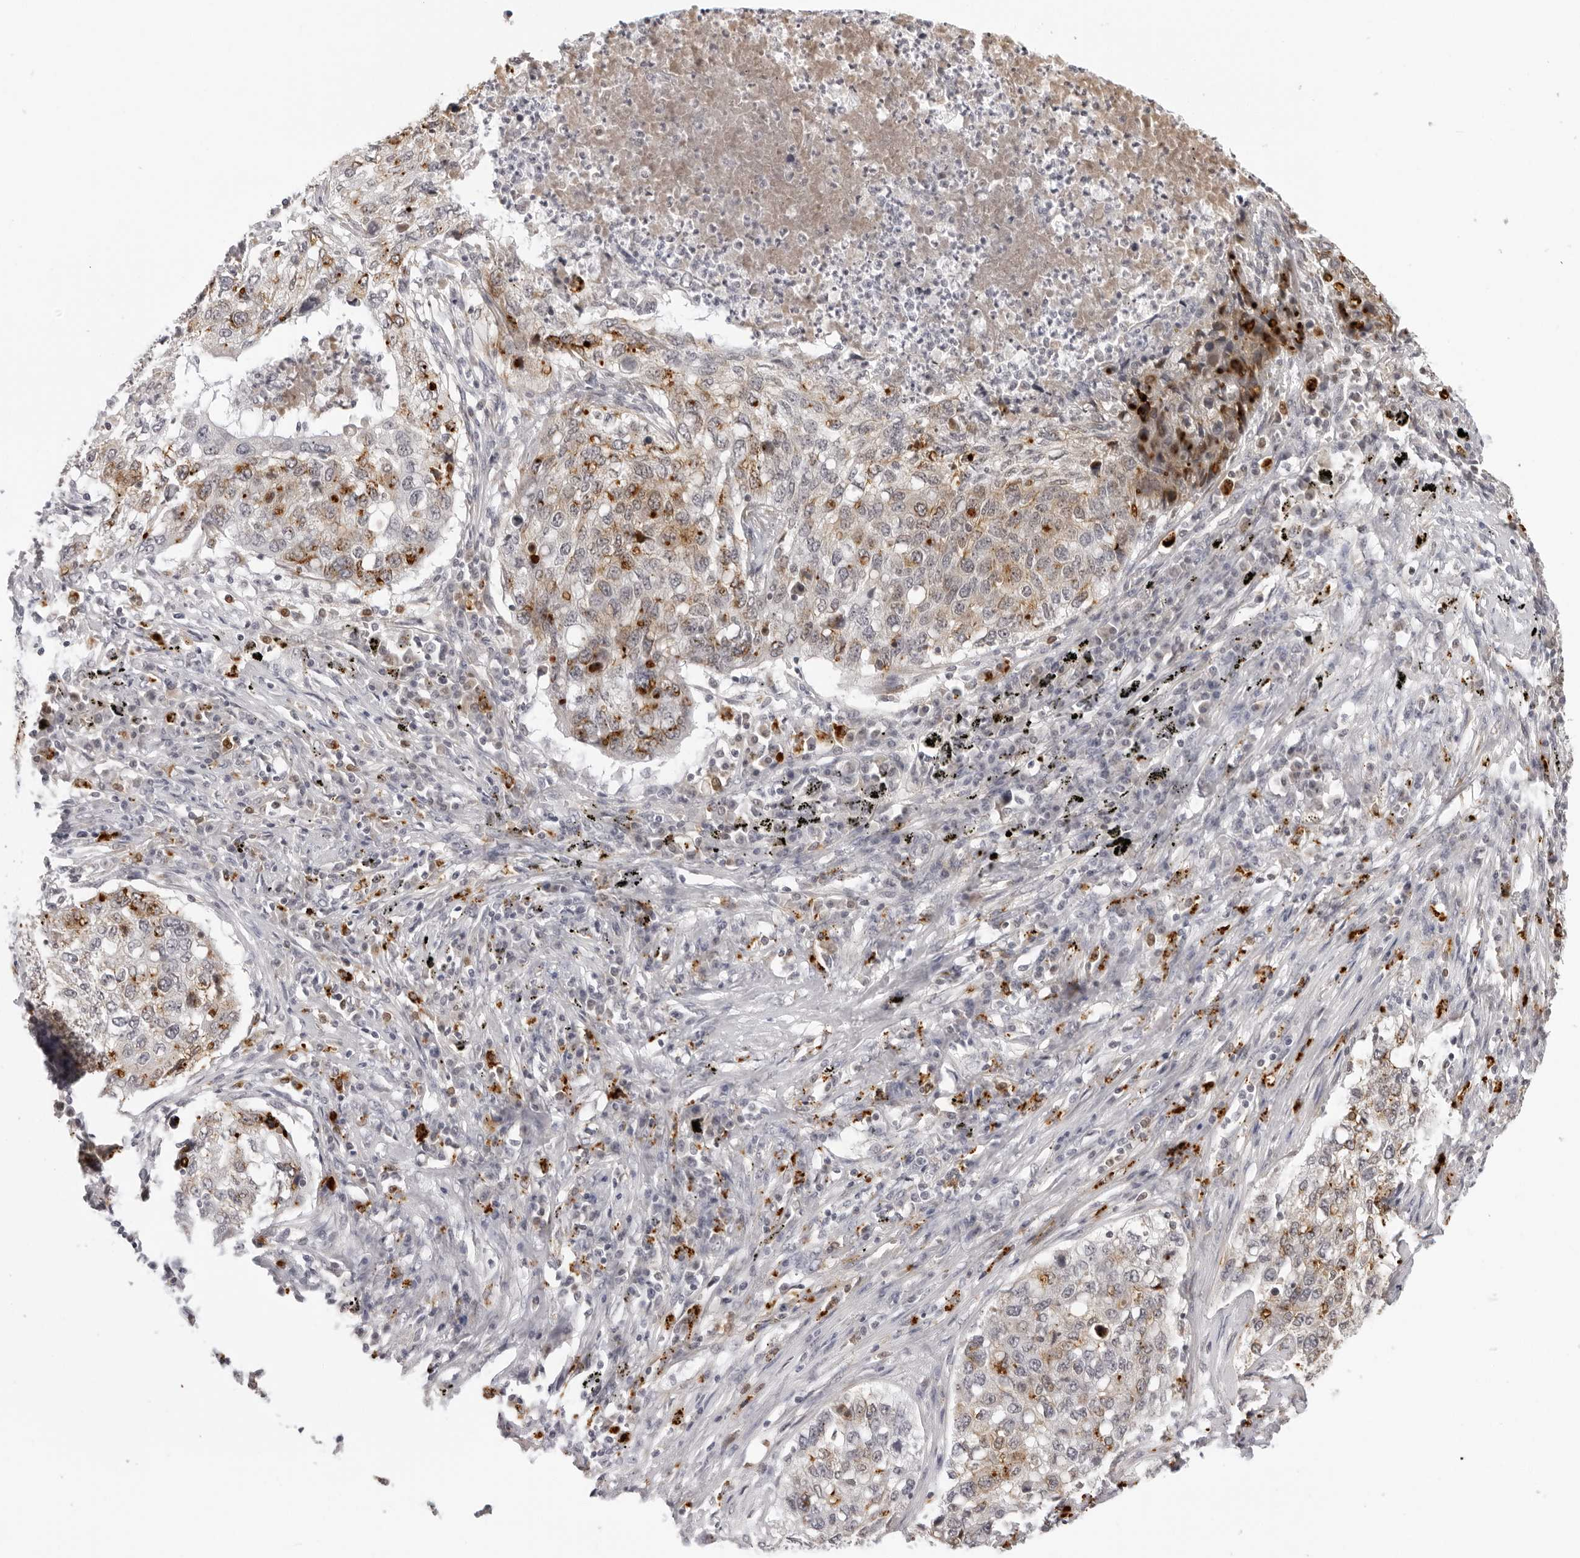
{"staining": {"intensity": "moderate", "quantity": ">75%", "location": "cytoplasmic/membranous"}, "tissue": "lung cancer", "cell_type": "Tumor cells", "image_type": "cancer", "snomed": [{"axis": "morphology", "description": "Squamous cell carcinoma, NOS"}, {"axis": "topography", "description": "Lung"}], "caption": "Lung cancer stained with a protein marker exhibits moderate staining in tumor cells.", "gene": "STRADB", "patient": {"sex": "female", "age": 63}}